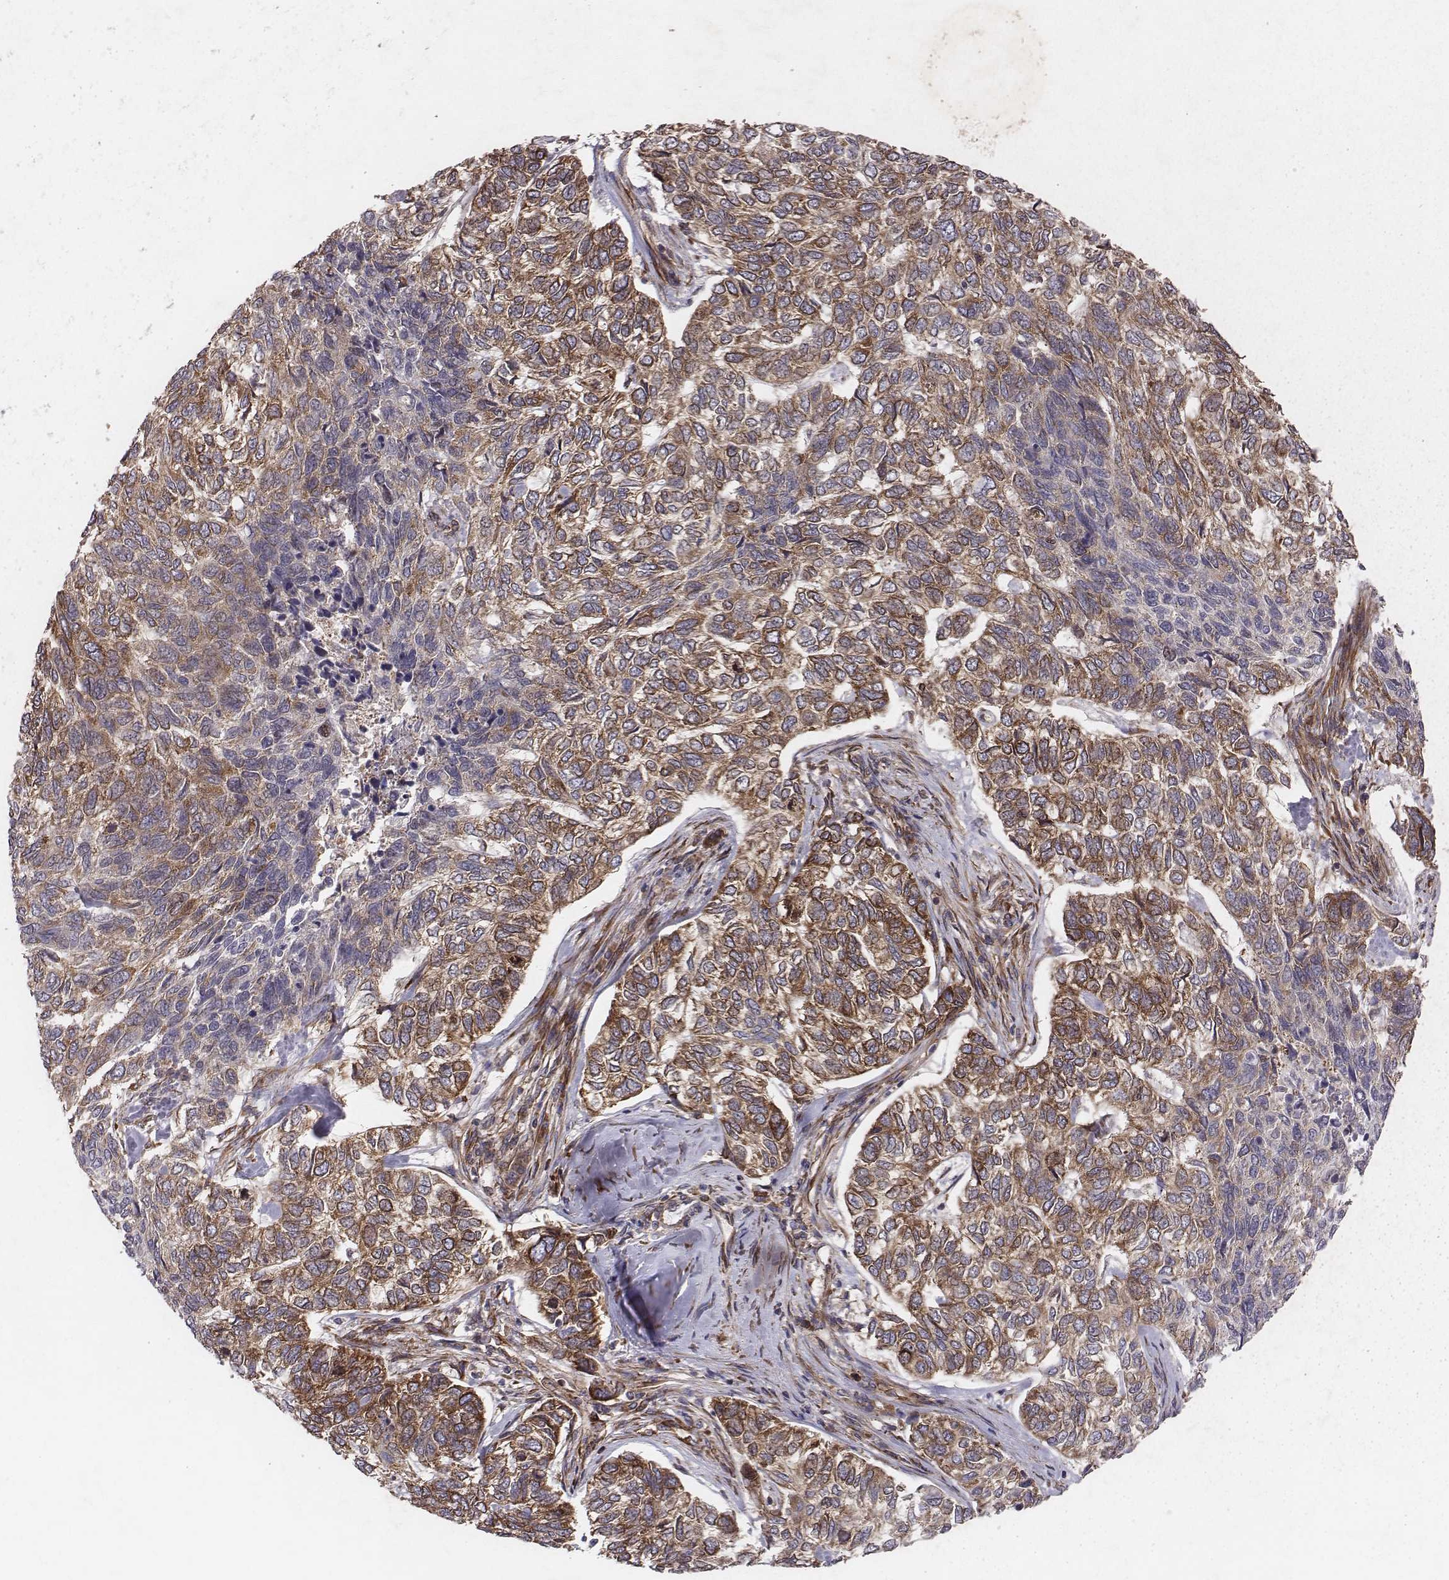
{"staining": {"intensity": "moderate", "quantity": ">75%", "location": "cytoplasmic/membranous"}, "tissue": "skin cancer", "cell_type": "Tumor cells", "image_type": "cancer", "snomed": [{"axis": "morphology", "description": "Basal cell carcinoma"}, {"axis": "topography", "description": "Skin"}], "caption": "Skin cancer (basal cell carcinoma) tissue exhibits moderate cytoplasmic/membranous positivity in about >75% of tumor cells", "gene": "TXLNA", "patient": {"sex": "female", "age": 65}}